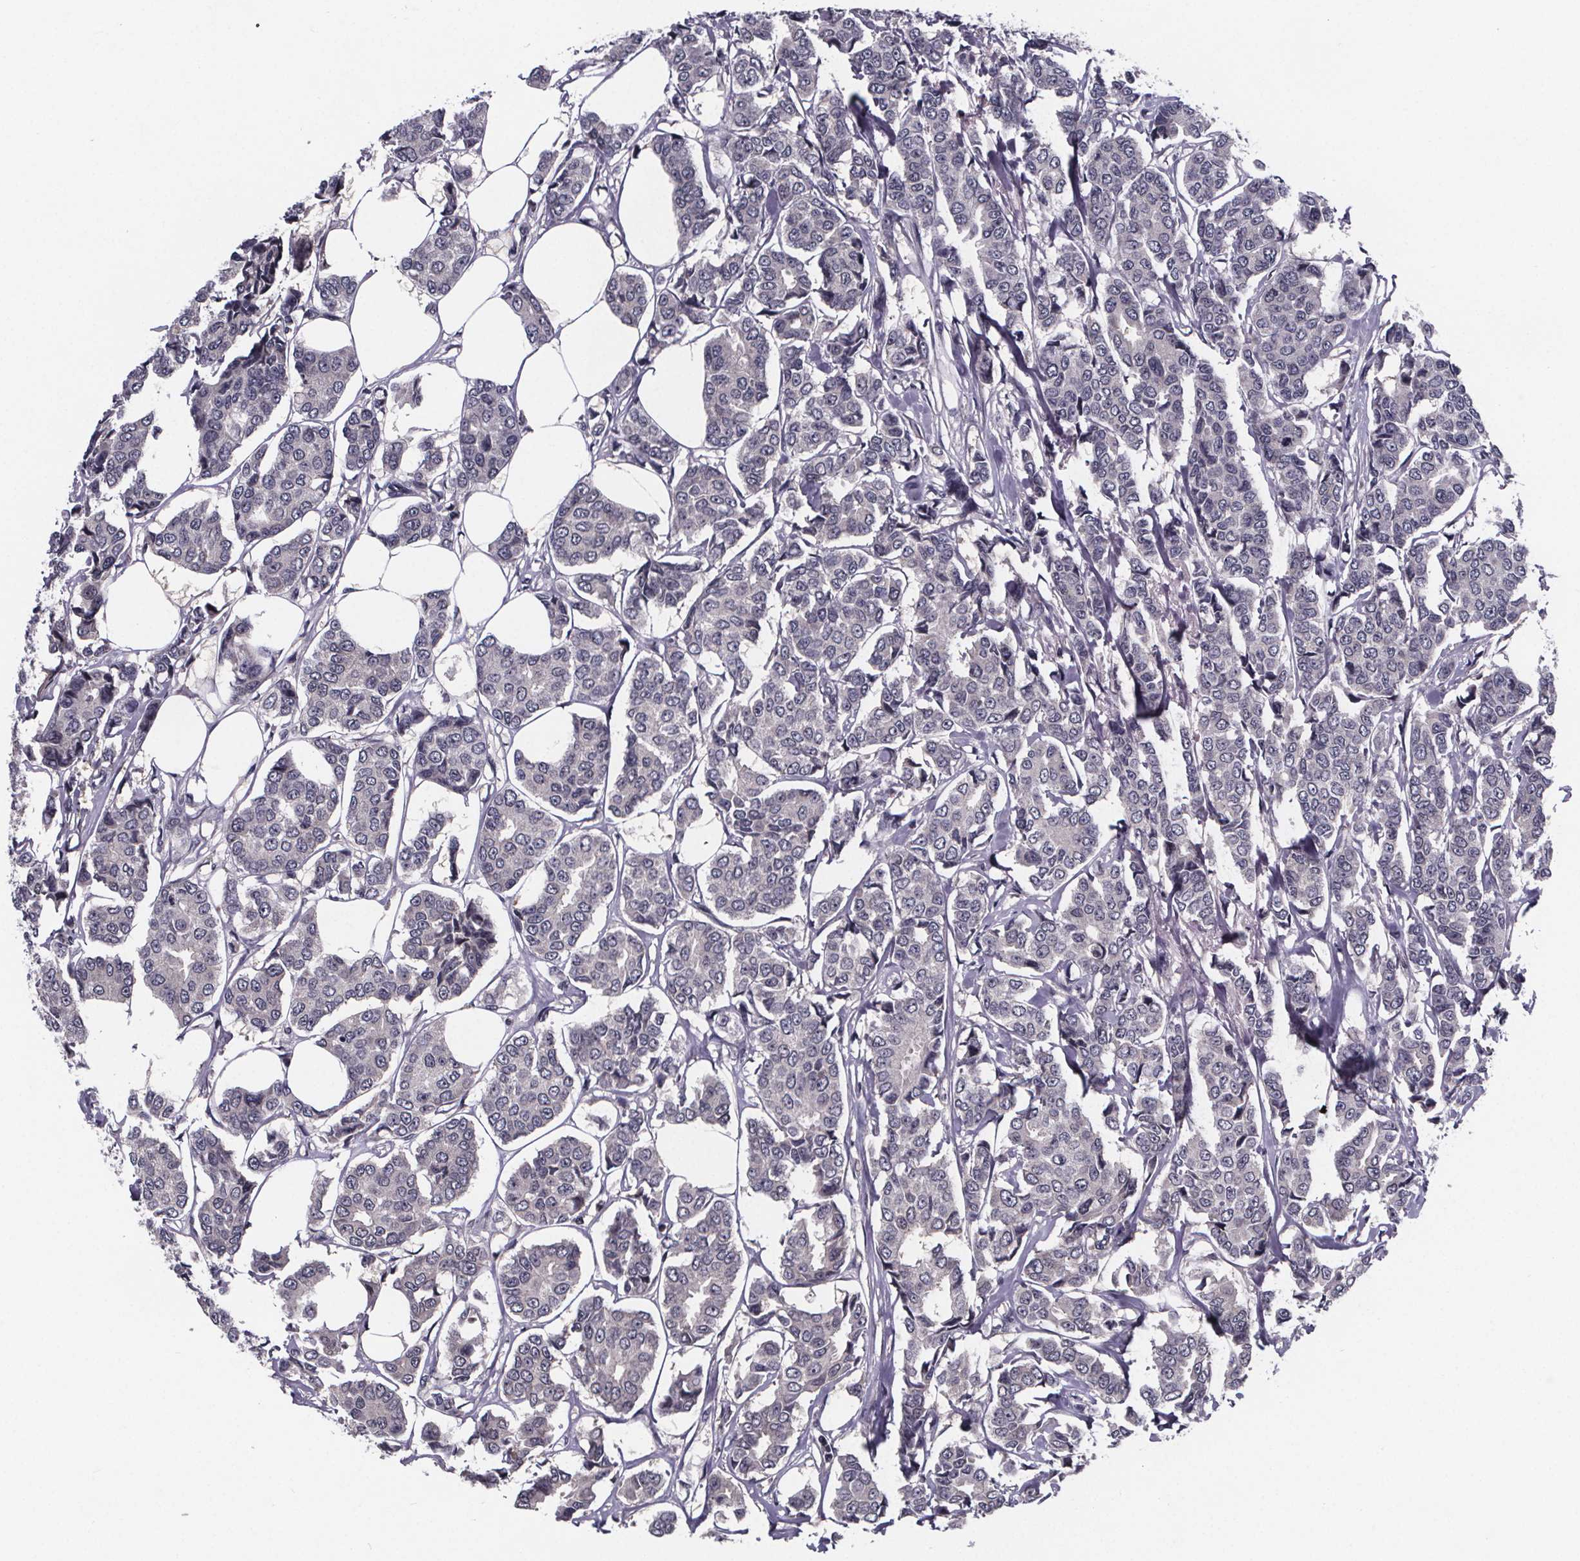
{"staining": {"intensity": "negative", "quantity": "none", "location": "none"}, "tissue": "breast cancer", "cell_type": "Tumor cells", "image_type": "cancer", "snomed": [{"axis": "morphology", "description": "Duct carcinoma"}, {"axis": "topography", "description": "Breast"}], "caption": "DAB immunohistochemical staining of human breast cancer shows no significant expression in tumor cells.", "gene": "FN3KRP", "patient": {"sex": "female", "age": 94}}